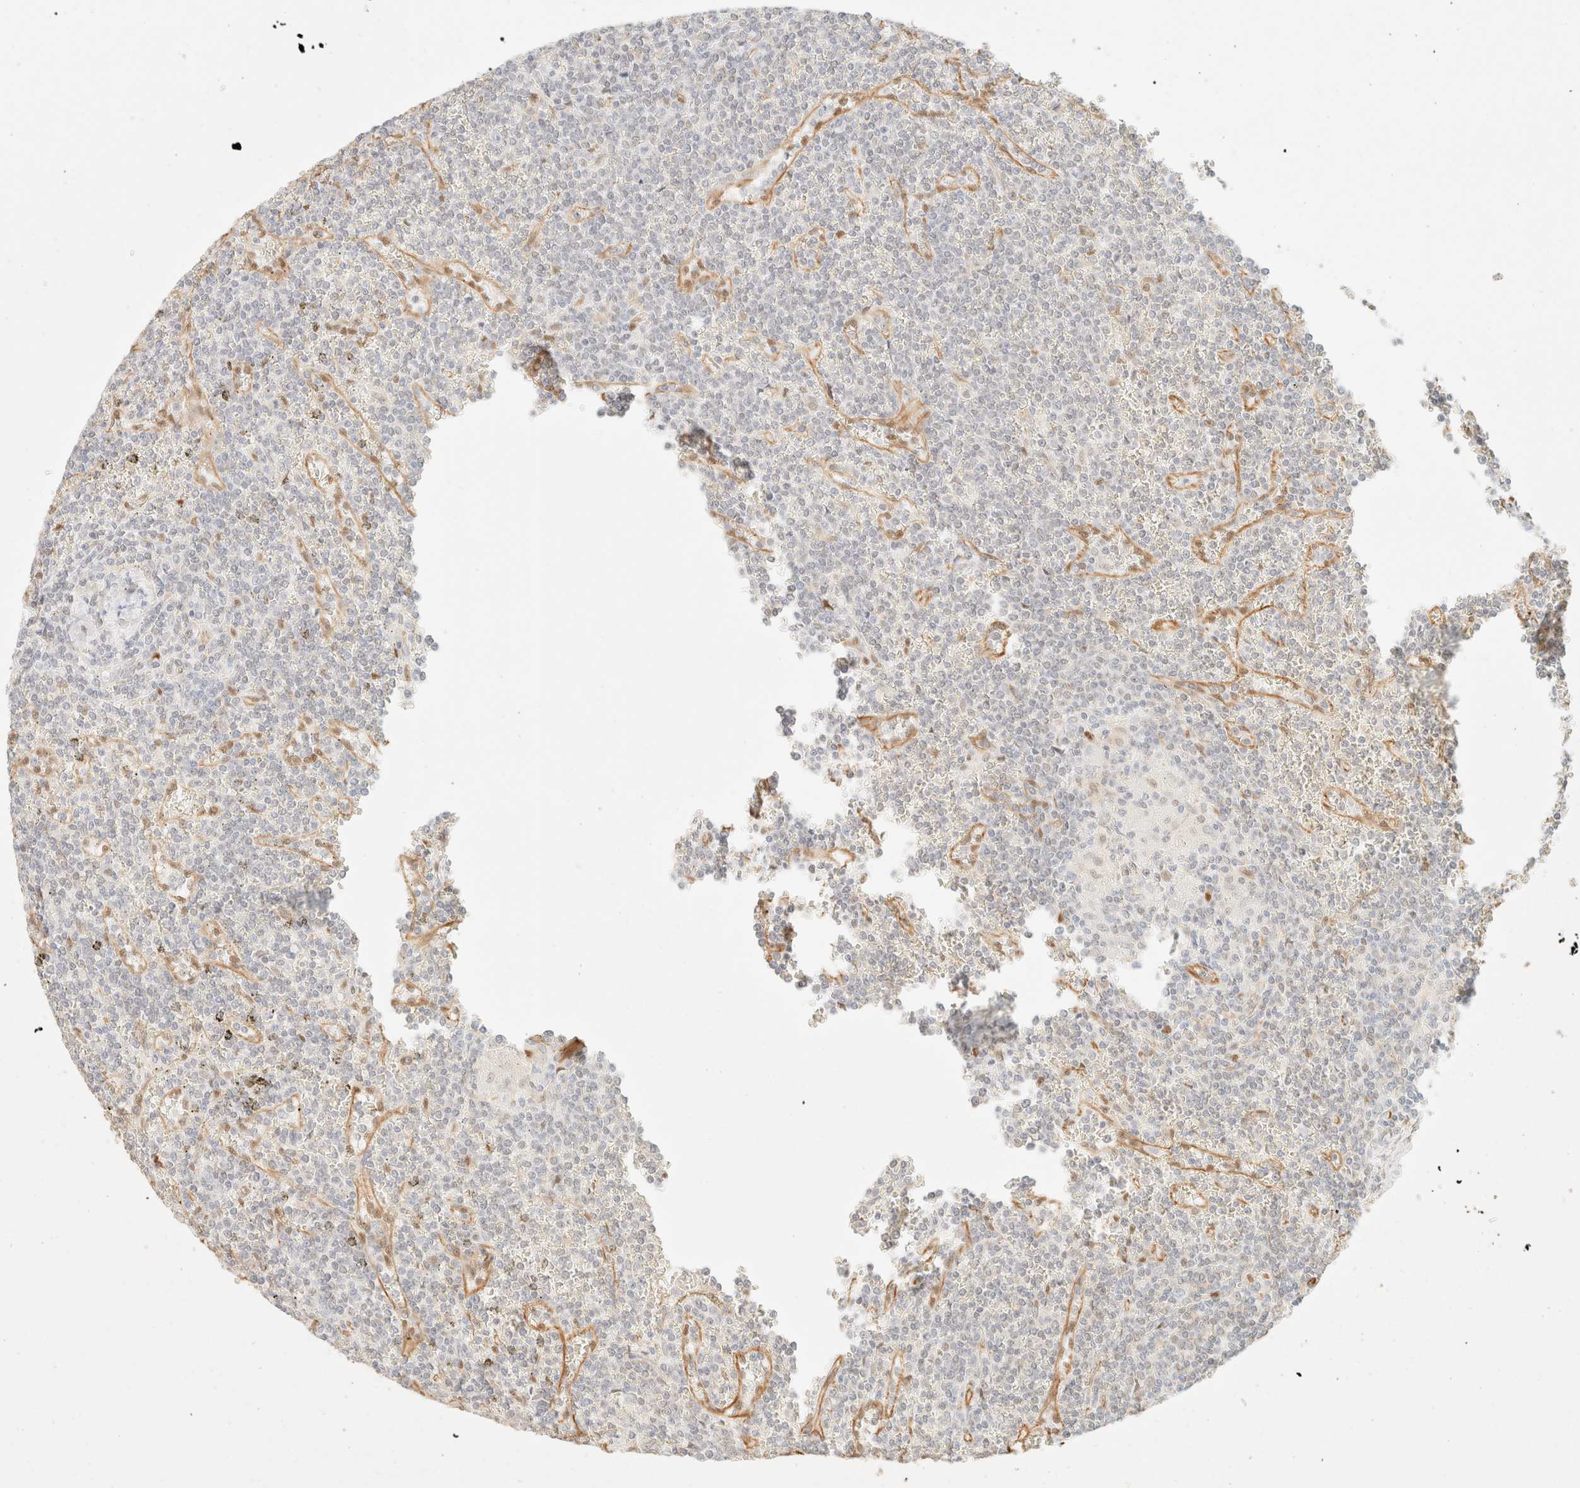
{"staining": {"intensity": "negative", "quantity": "none", "location": "none"}, "tissue": "lymphoma", "cell_type": "Tumor cells", "image_type": "cancer", "snomed": [{"axis": "morphology", "description": "Malignant lymphoma, non-Hodgkin's type, Low grade"}, {"axis": "topography", "description": "Spleen"}], "caption": "Immunohistochemistry image of neoplastic tissue: low-grade malignant lymphoma, non-Hodgkin's type stained with DAB (3,3'-diaminobenzidine) shows no significant protein positivity in tumor cells.", "gene": "ZSCAN18", "patient": {"sex": "female", "age": 19}}